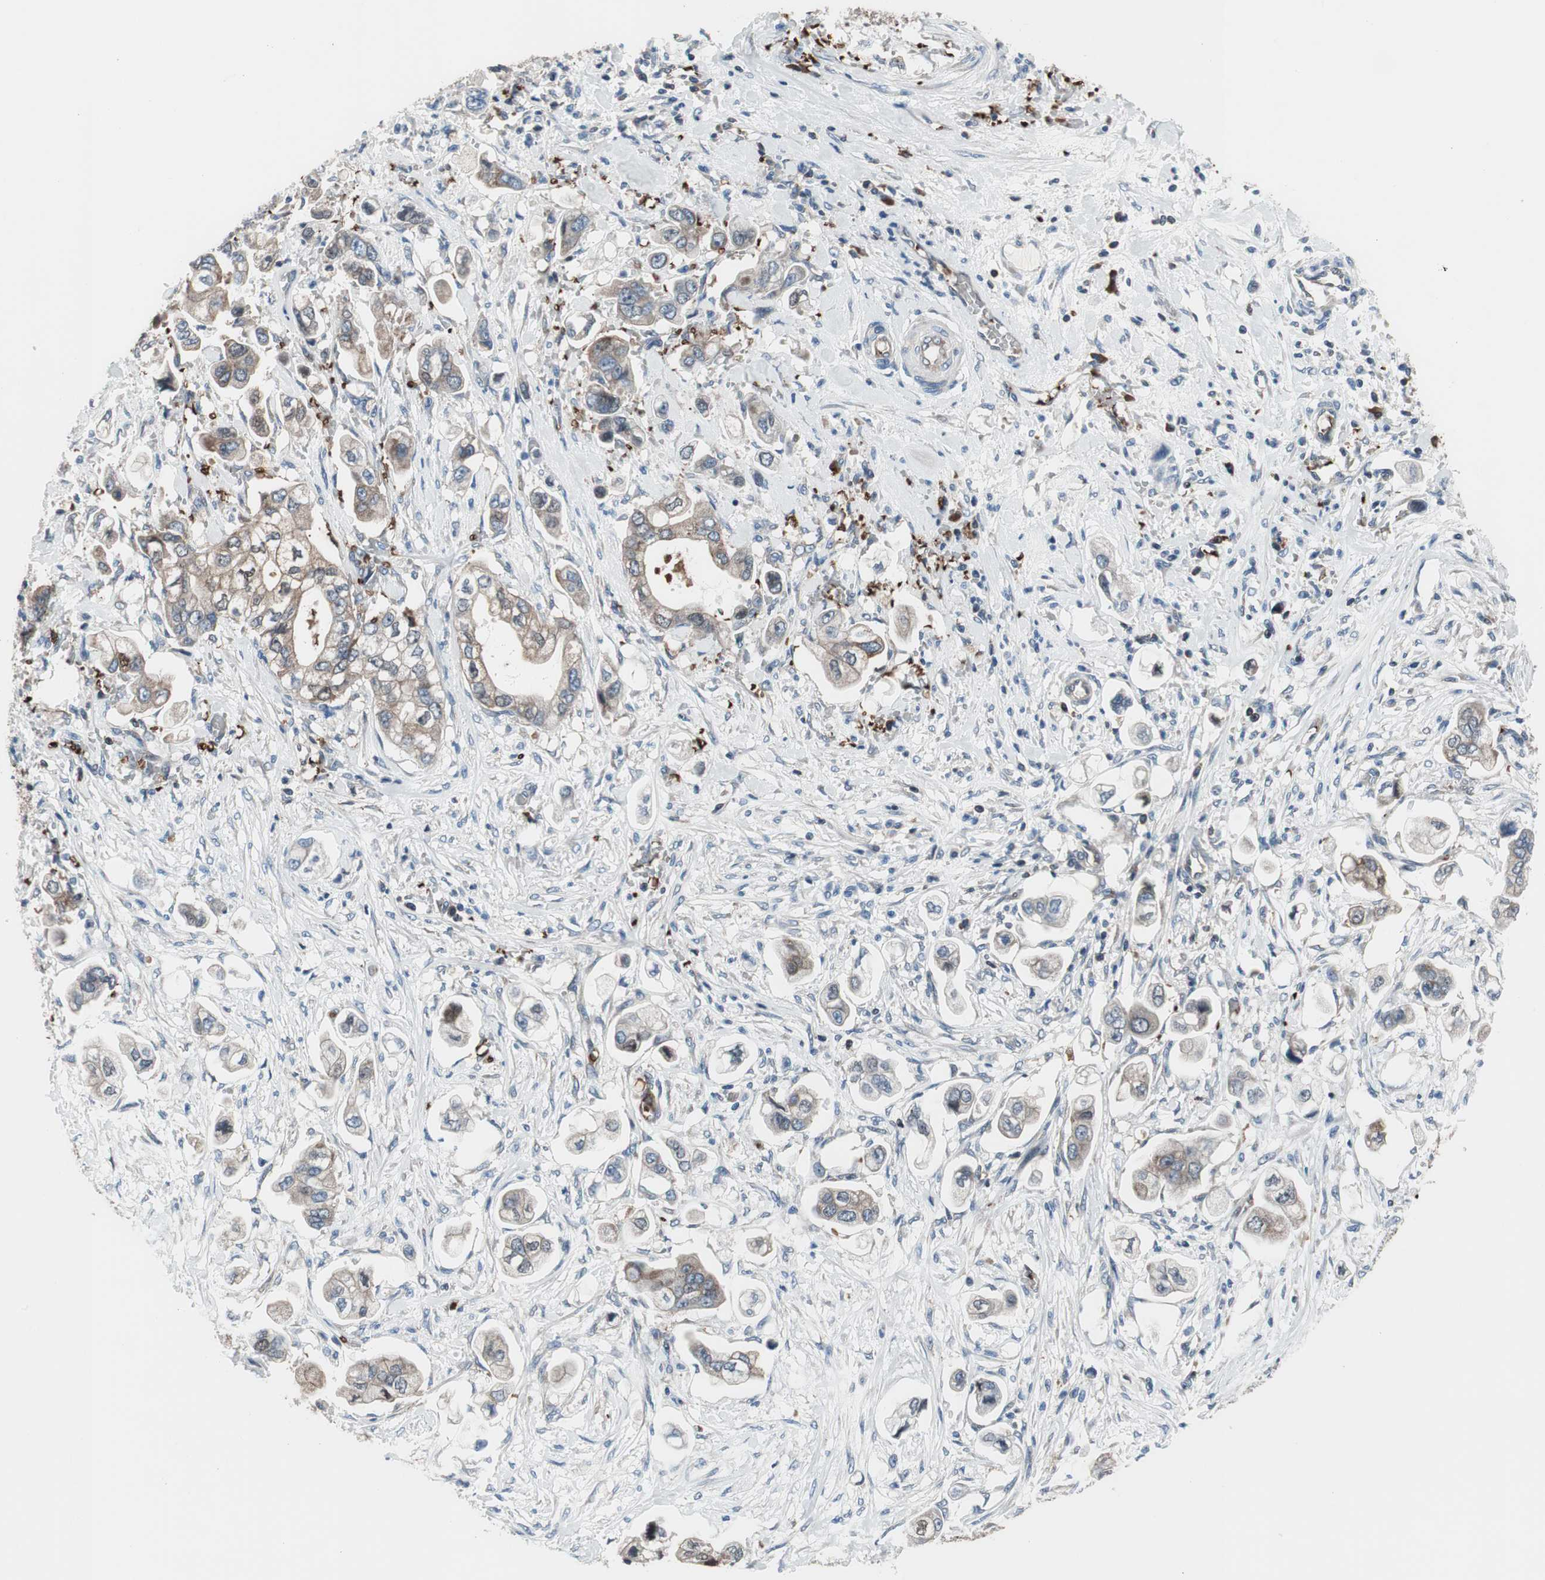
{"staining": {"intensity": "moderate", "quantity": ">75%", "location": "cytoplasmic/membranous"}, "tissue": "stomach cancer", "cell_type": "Tumor cells", "image_type": "cancer", "snomed": [{"axis": "morphology", "description": "Adenocarcinoma, NOS"}, {"axis": "topography", "description": "Stomach"}], "caption": "Immunohistochemistry histopathology image of neoplastic tissue: stomach cancer (adenocarcinoma) stained using immunohistochemistry (IHC) shows medium levels of moderate protein expression localized specifically in the cytoplasmic/membranous of tumor cells, appearing as a cytoplasmic/membranous brown color.", "gene": "PRDX2", "patient": {"sex": "male", "age": 62}}